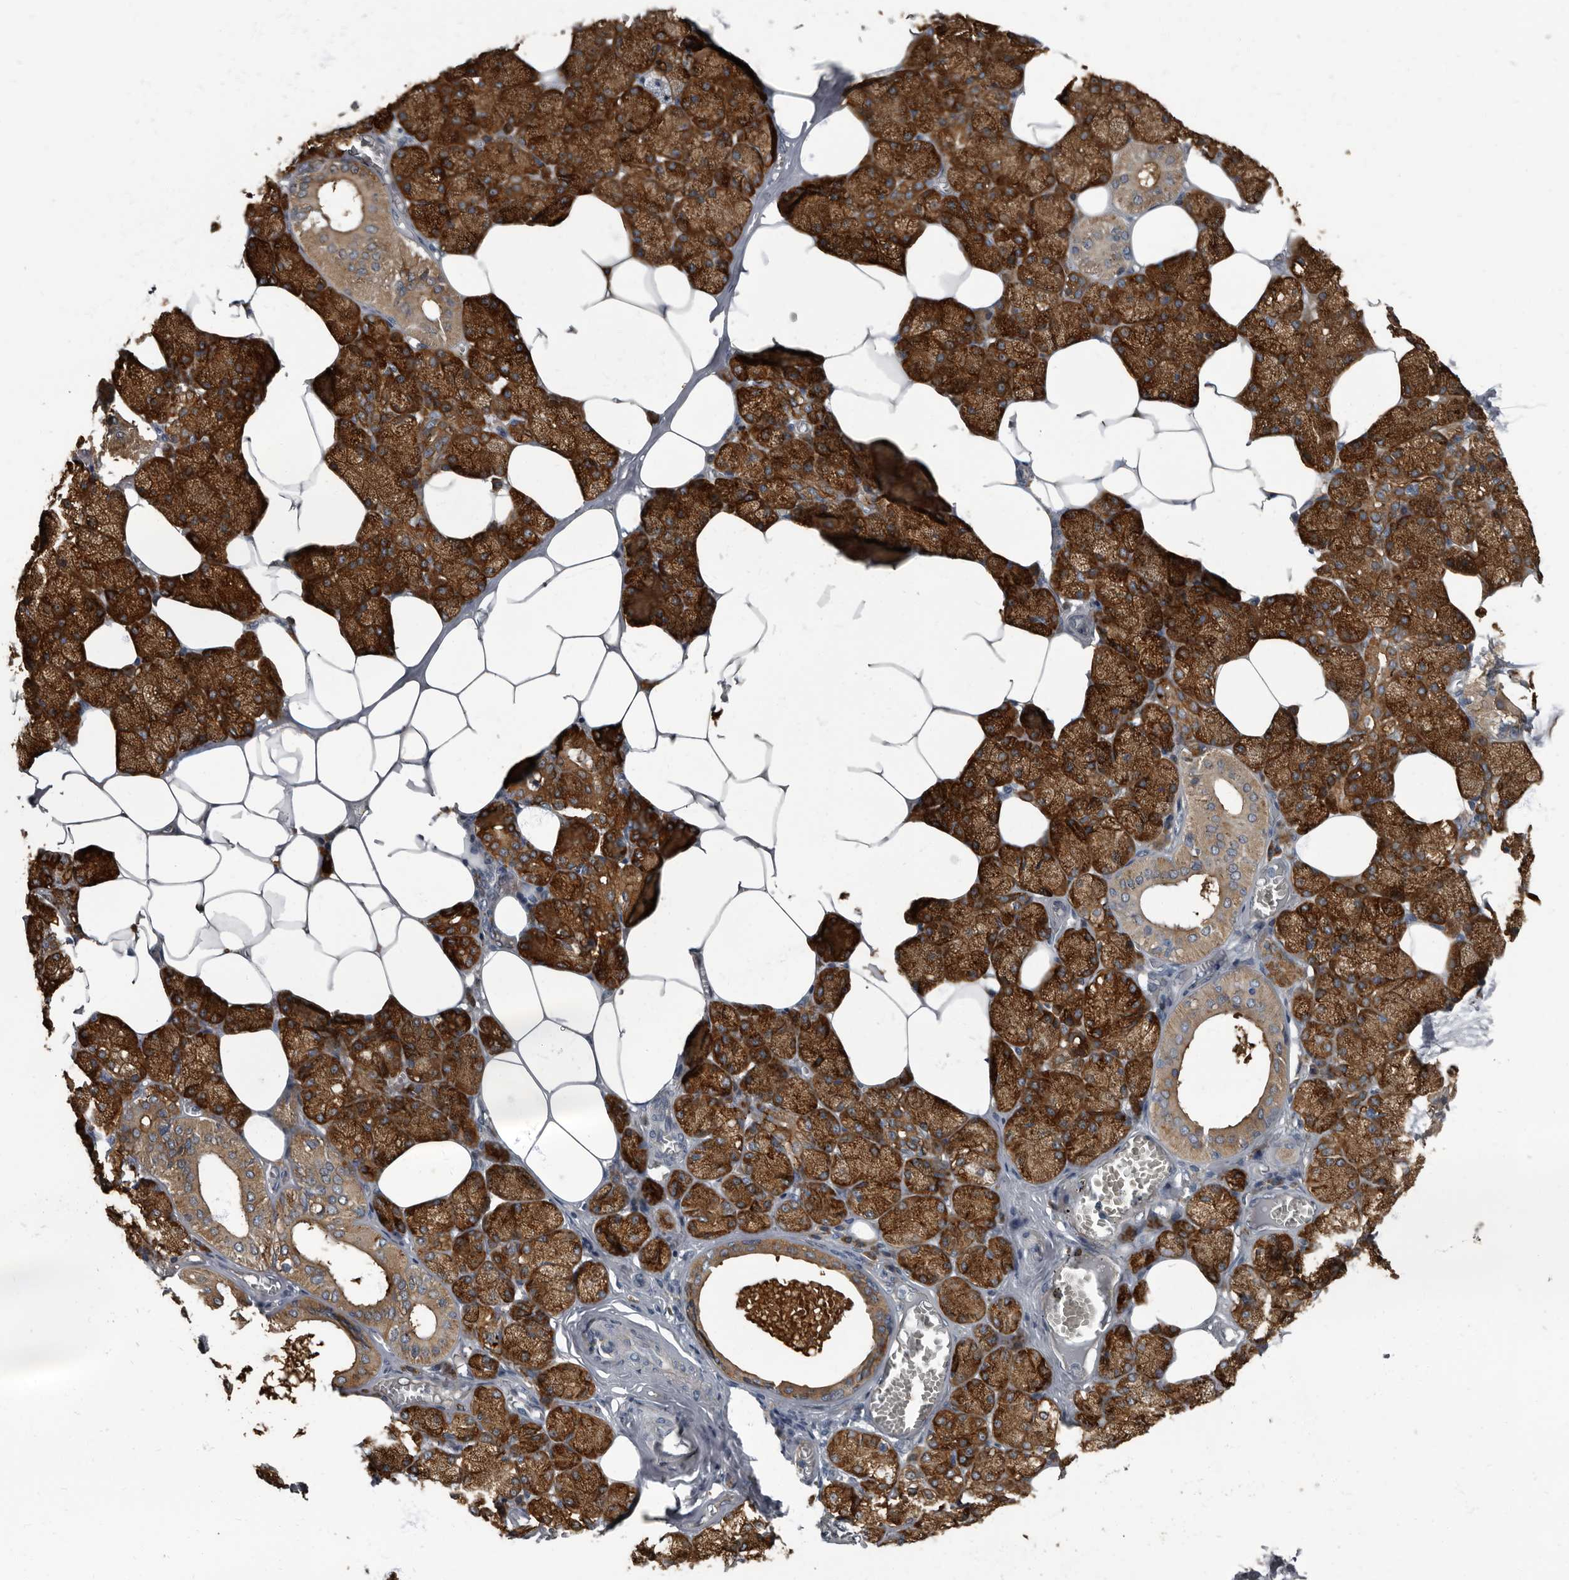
{"staining": {"intensity": "strong", "quantity": ">75%", "location": "cytoplasmic/membranous"}, "tissue": "salivary gland", "cell_type": "Glandular cells", "image_type": "normal", "snomed": [{"axis": "morphology", "description": "Normal tissue, NOS"}, {"axis": "topography", "description": "Salivary gland"}], "caption": "Immunohistochemistry (IHC) staining of unremarkable salivary gland, which displays high levels of strong cytoplasmic/membranous positivity in approximately >75% of glandular cells indicating strong cytoplasmic/membranous protein expression. The staining was performed using DAB (3,3'-diaminobenzidine) (brown) for protein detection and nuclei were counterstained in hematoxylin (blue).", "gene": "TPD52L1", "patient": {"sex": "male", "age": 62}}